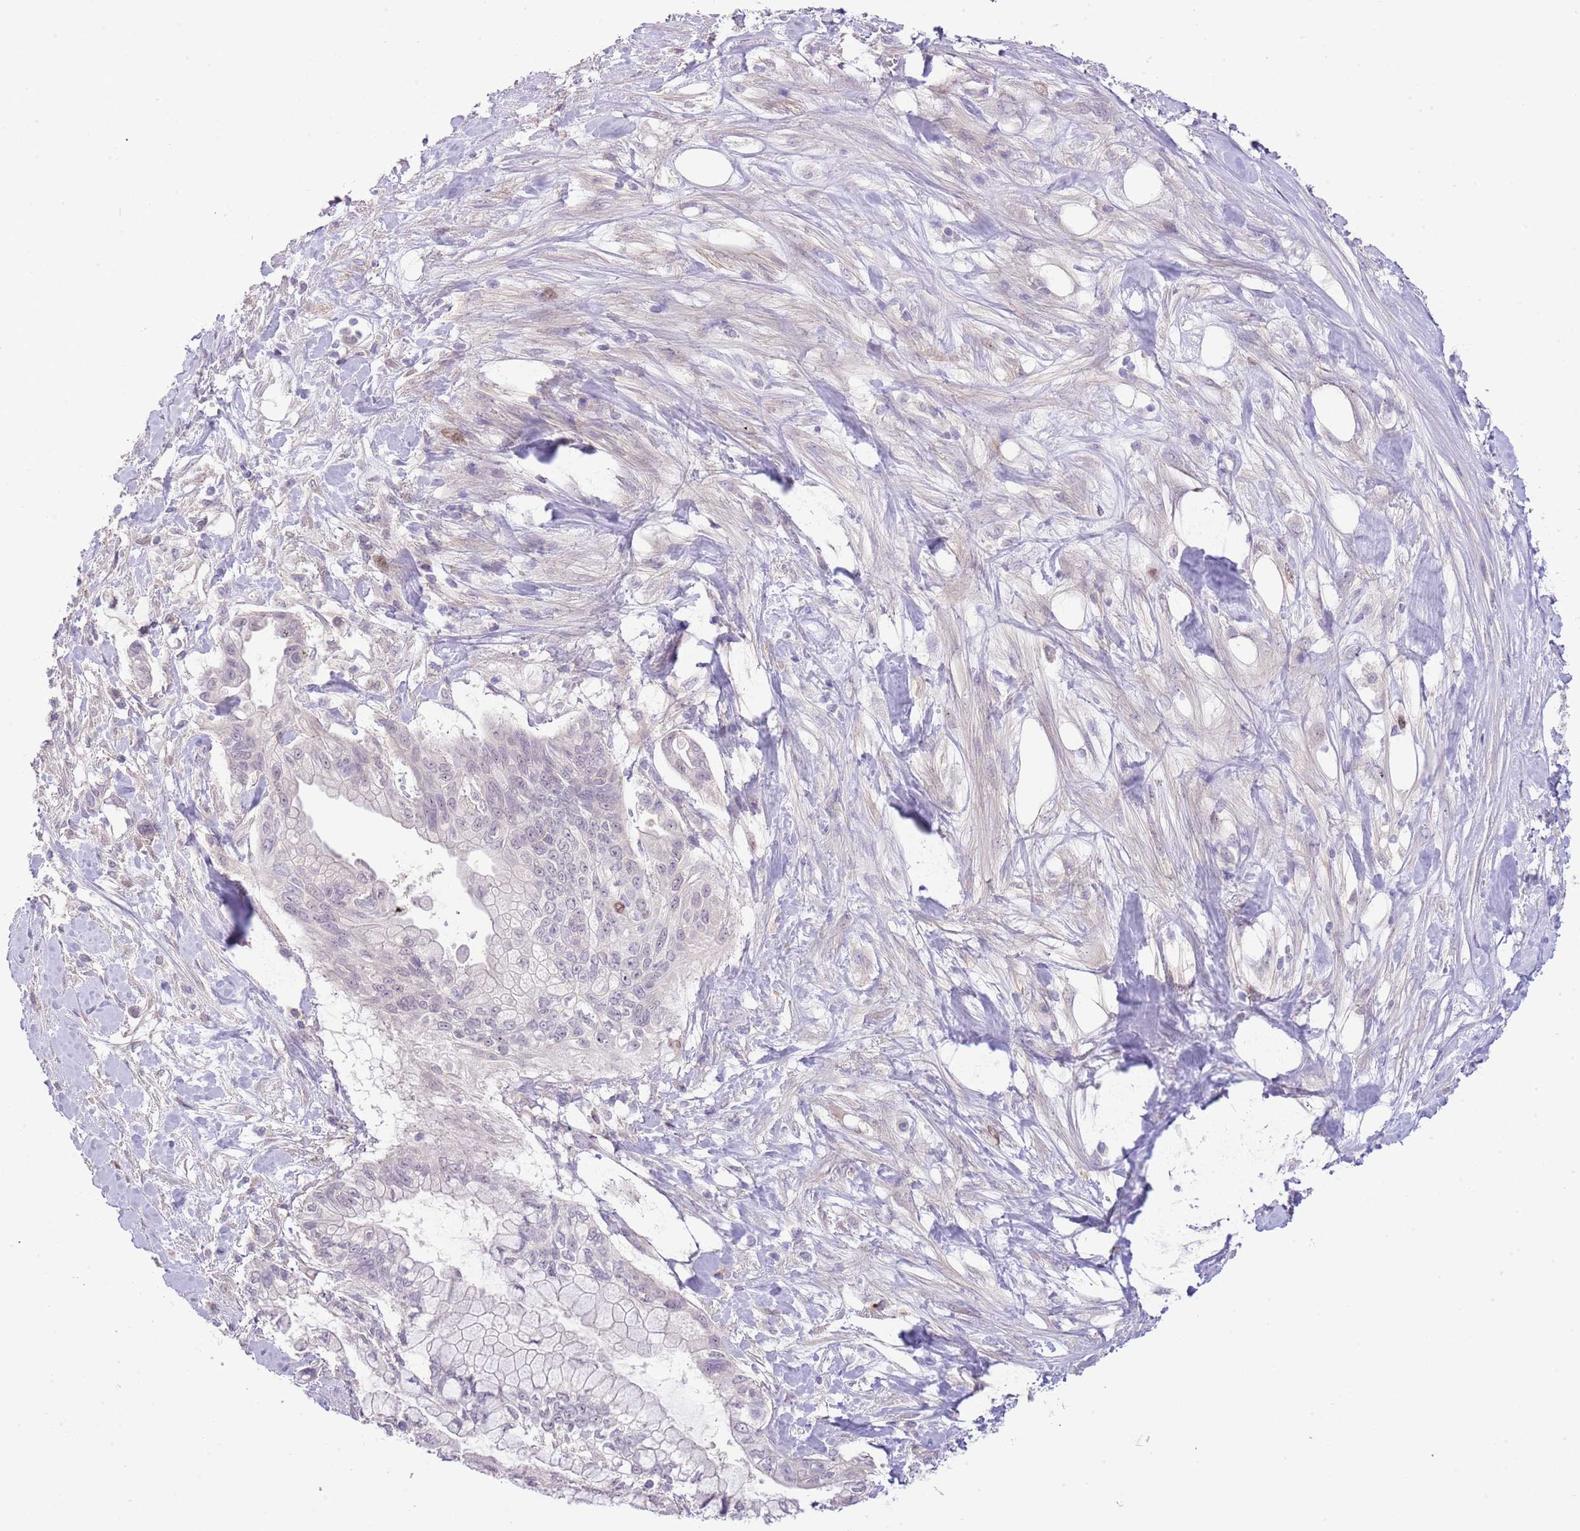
{"staining": {"intensity": "moderate", "quantity": "<25%", "location": "nuclear"}, "tissue": "pancreatic cancer", "cell_type": "Tumor cells", "image_type": "cancer", "snomed": [{"axis": "morphology", "description": "Adenocarcinoma, NOS"}, {"axis": "topography", "description": "Pancreas"}], "caption": "Tumor cells display low levels of moderate nuclear positivity in about <25% of cells in pancreatic cancer.", "gene": "FBRSL1", "patient": {"sex": "male", "age": 48}}